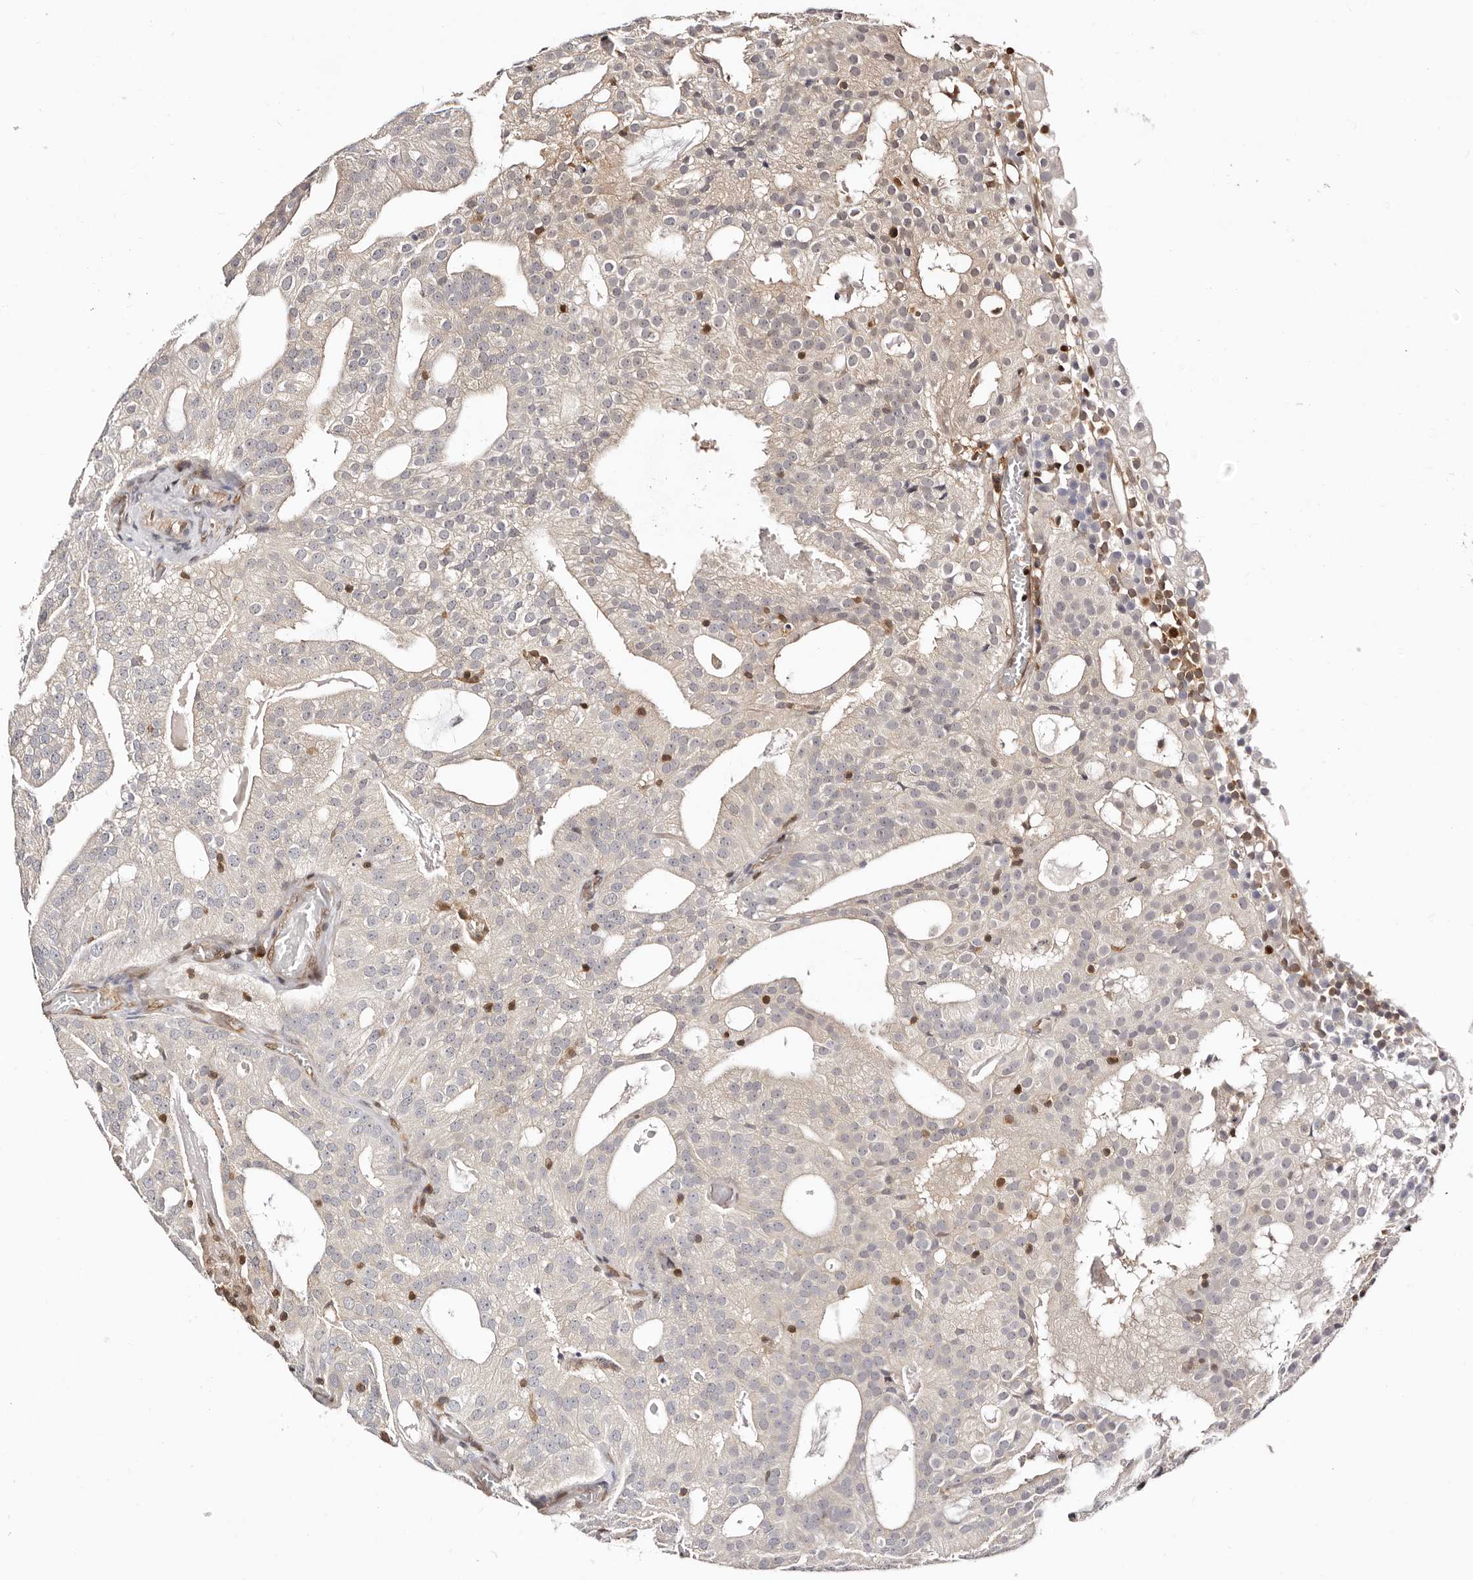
{"staining": {"intensity": "weak", "quantity": "<25%", "location": "cytoplasmic/membranous"}, "tissue": "prostate cancer", "cell_type": "Tumor cells", "image_type": "cancer", "snomed": [{"axis": "morphology", "description": "Adenocarcinoma, Medium grade"}, {"axis": "topography", "description": "Prostate"}], "caption": "High magnification brightfield microscopy of prostate adenocarcinoma (medium-grade) stained with DAB (3,3'-diaminobenzidine) (brown) and counterstained with hematoxylin (blue): tumor cells show no significant positivity.", "gene": "STAT5A", "patient": {"sex": "male", "age": 88}}